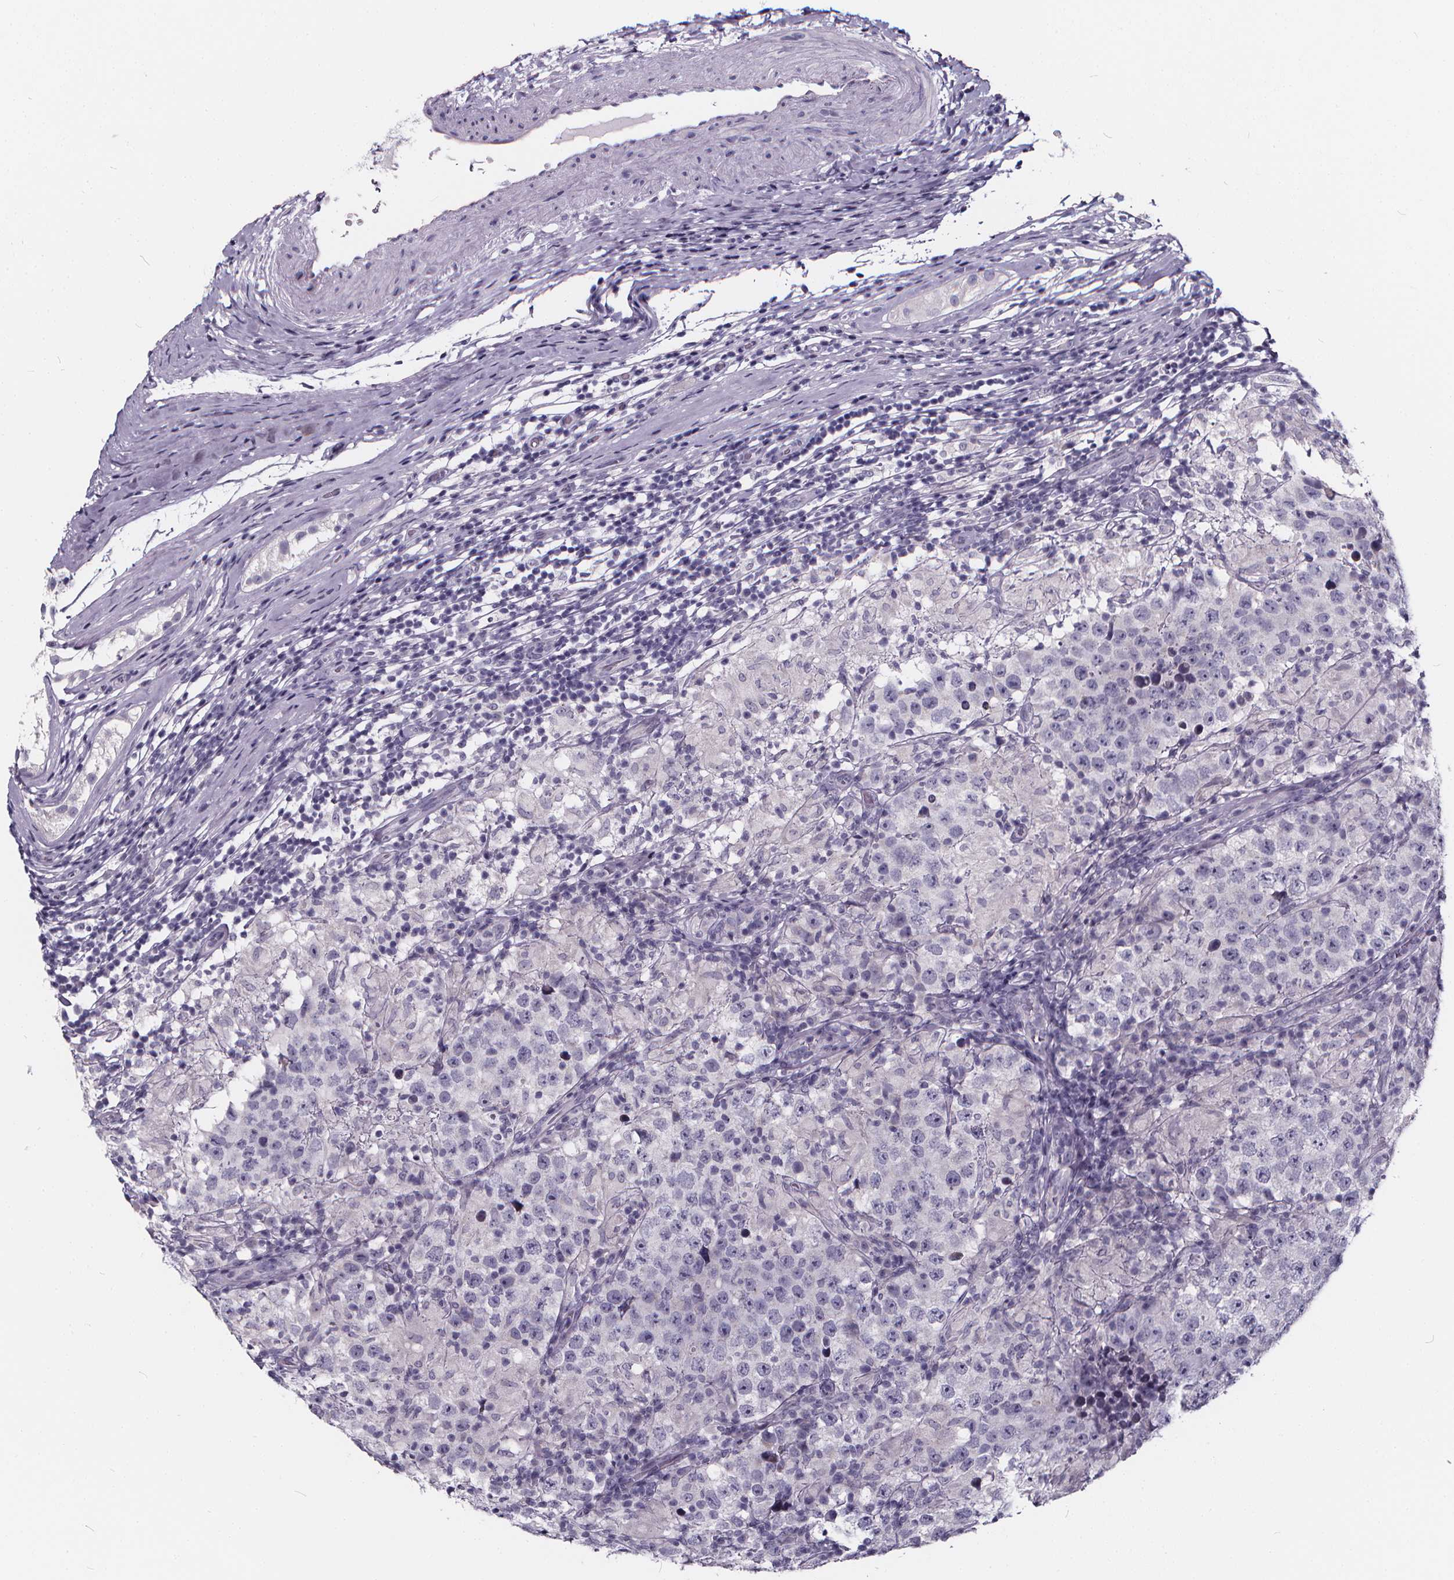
{"staining": {"intensity": "negative", "quantity": "none", "location": "none"}, "tissue": "testis cancer", "cell_type": "Tumor cells", "image_type": "cancer", "snomed": [{"axis": "morphology", "description": "Seminoma, NOS"}, {"axis": "morphology", "description": "Carcinoma, Embryonal, NOS"}, {"axis": "topography", "description": "Testis"}], "caption": "Immunohistochemical staining of human testis embryonal carcinoma displays no significant staining in tumor cells.", "gene": "SPEF2", "patient": {"sex": "male", "age": 41}}